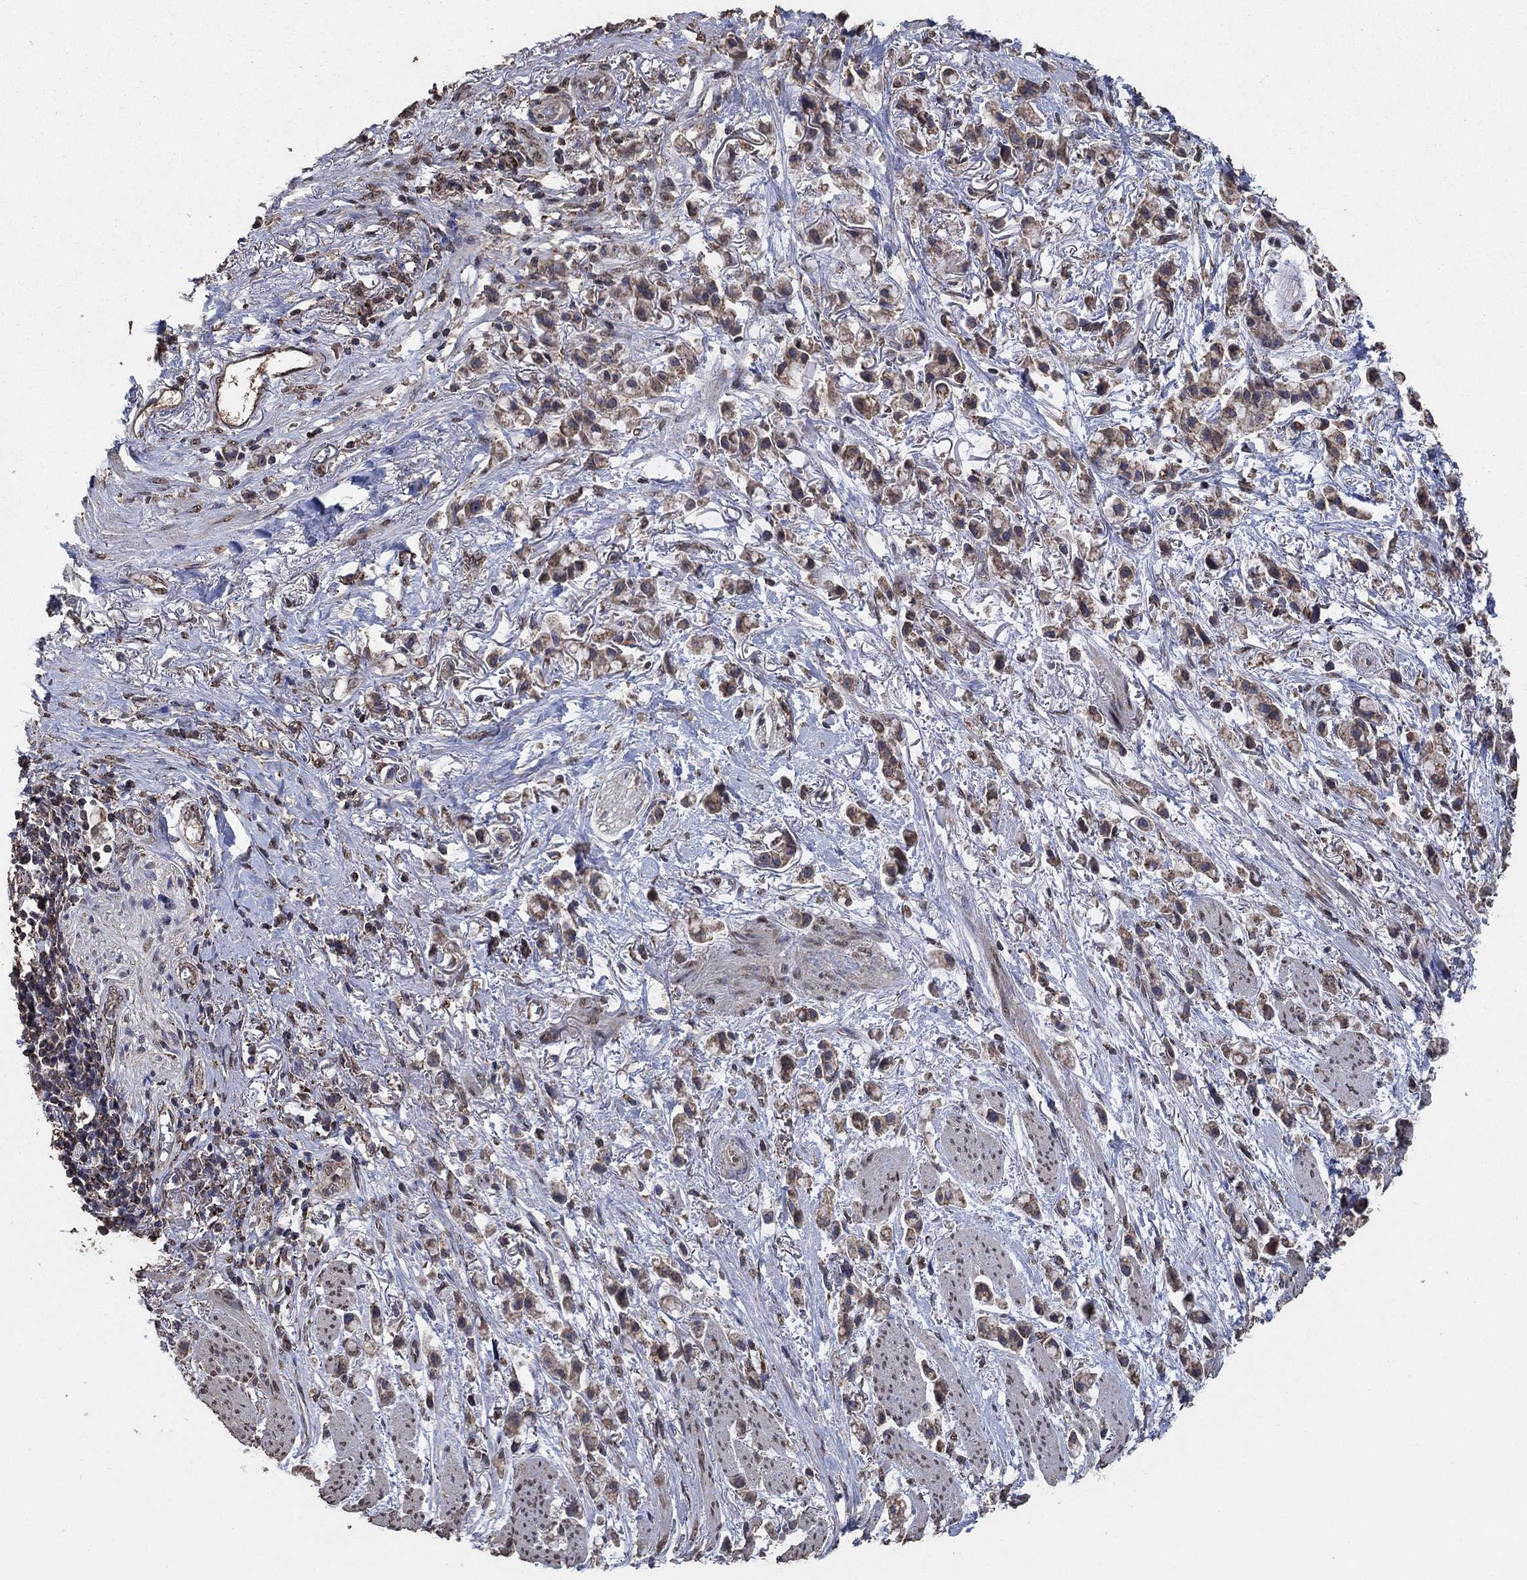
{"staining": {"intensity": "moderate", "quantity": "25%-75%", "location": "cytoplasmic/membranous"}, "tissue": "stomach cancer", "cell_type": "Tumor cells", "image_type": "cancer", "snomed": [{"axis": "morphology", "description": "Adenocarcinoma, NOS"}, {"axis": "topography", "description": "Stomach"}], "caption": "The immunohistochemical stain labels moderate cytoplasmic/membranous expression in tumor cells of stomach cancer (adenocarcinoma) tissue. The staining is performed using DAB brown chromogen to label protein expression. The nuclei are counter-stained blue using hematoxylin.", "gene": "MRPS24", "patient": {"sex": "female", "age": 81}}